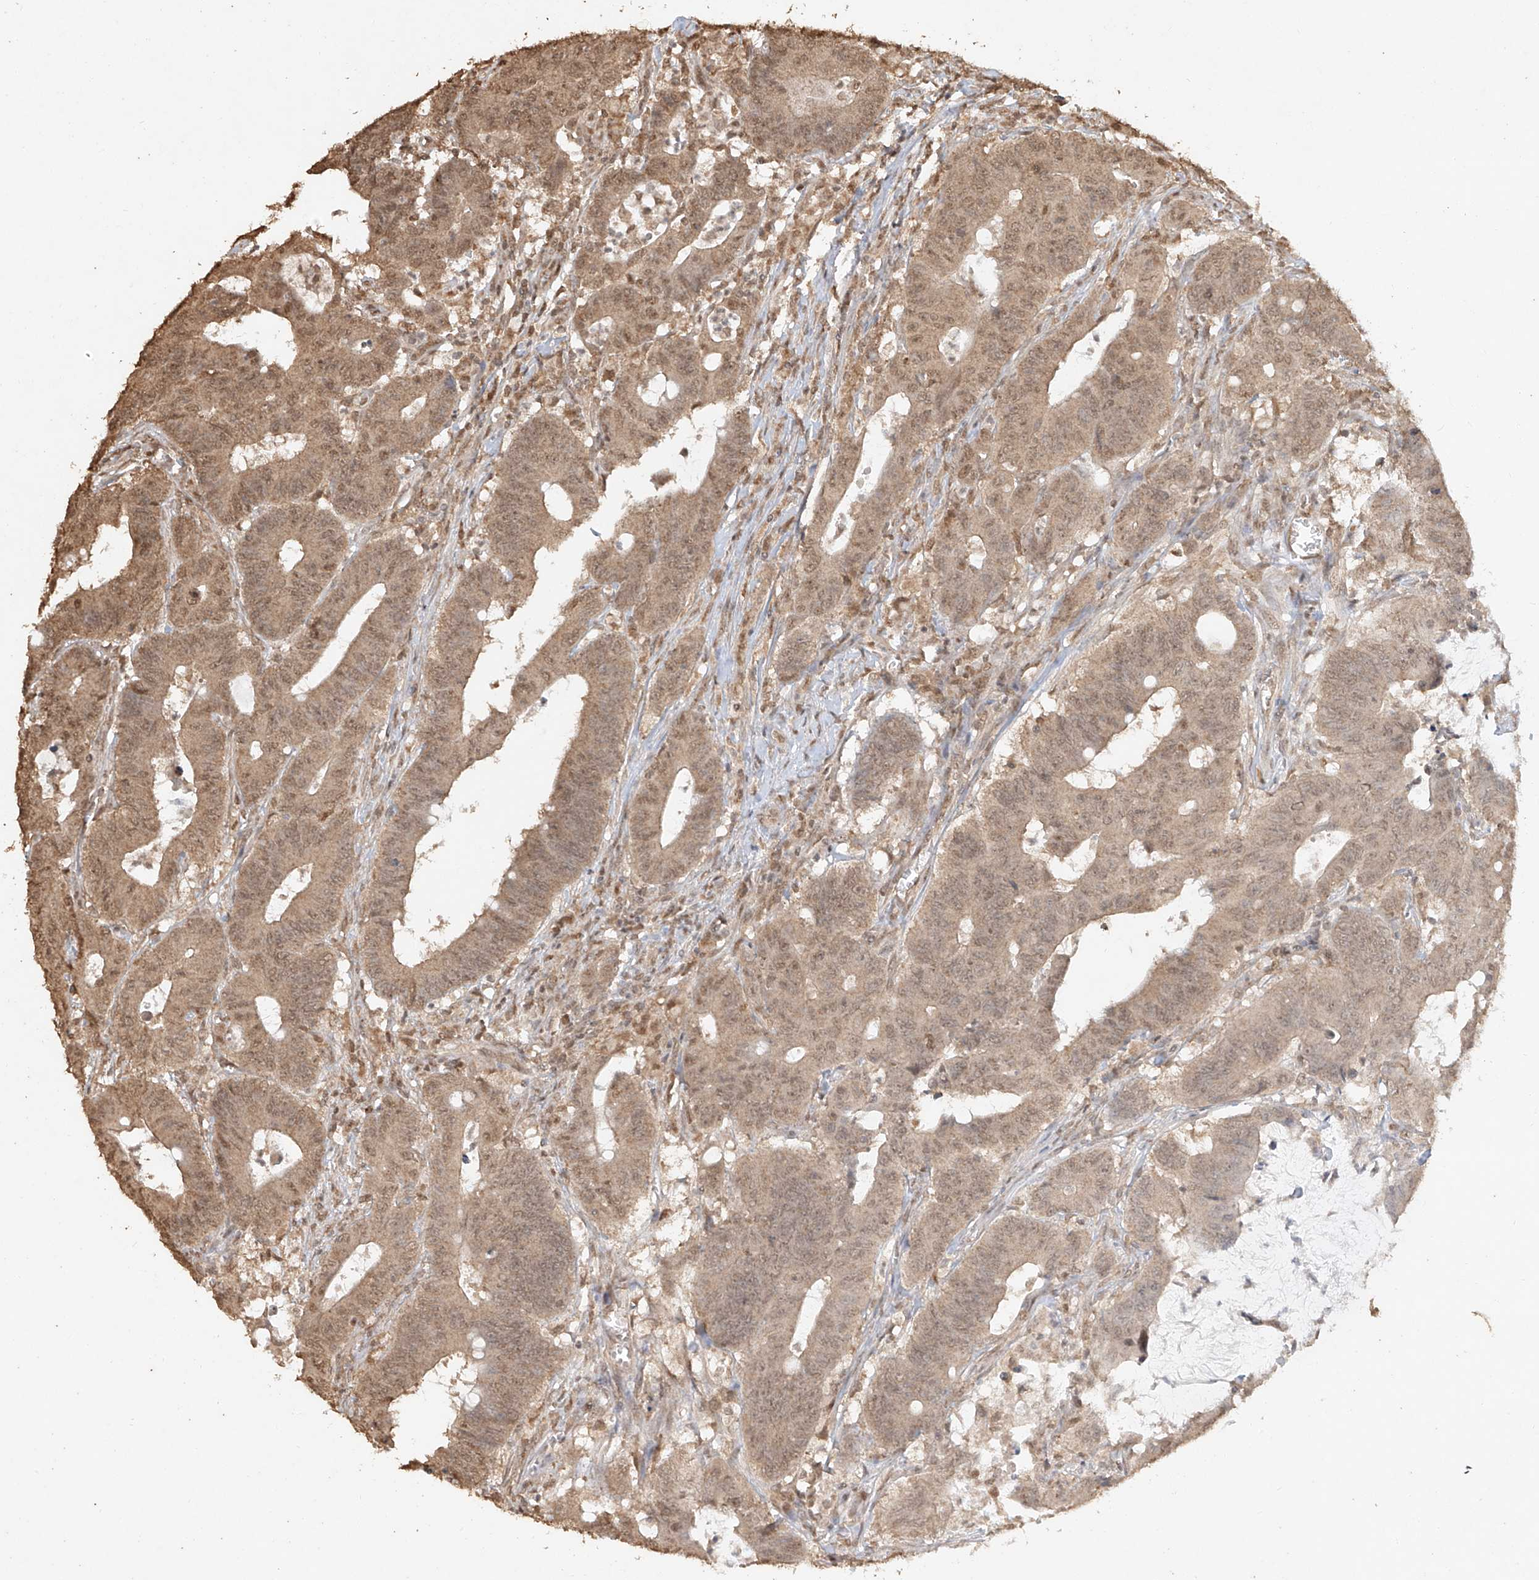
{"staining": {"intensity": "moderate", "quantity": ">75%", "location": "cytoplasmic/membranous,nuclear"}, "tissue": "colorectal cancer", "cell_type": "Tumor cells", "image_type": "cancer", "snomed": [{"axis": "morphology", "description": "Adenocarcinoma, NOS"}, {"axis": "topography", "description": "Colon"}], "caption": "A brown stain highlights moderate cytoplasmic/membranous and nuclear expression of a protein in colorectal cancer (adenocarcinoma) tumor cells.", "gene": "TIGAR", "patient": {"sex": "male", "age": 45}}